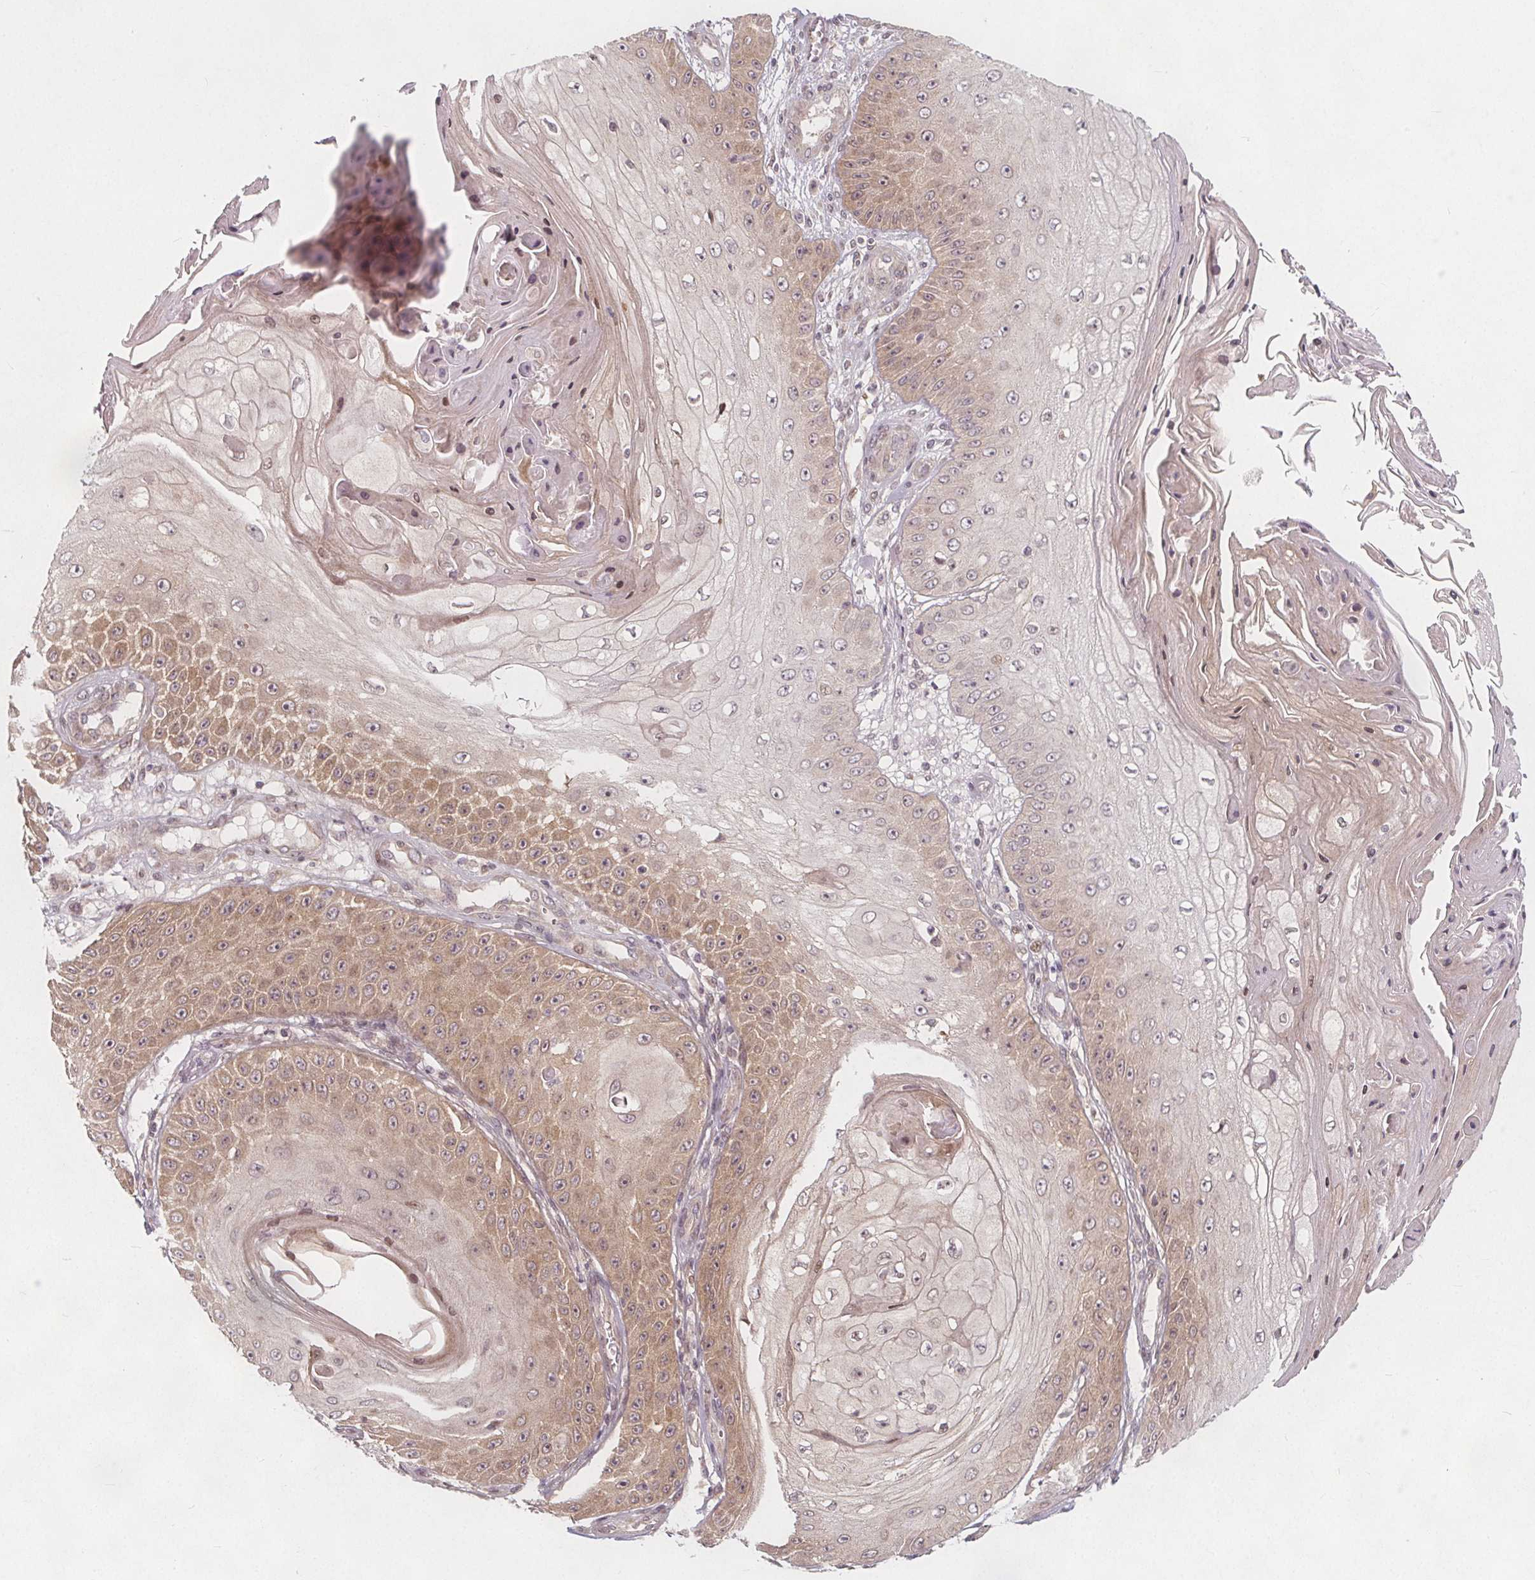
{"staining": {"intensity": "weak", "quantity": "25%-75%", "location": "cytoplasmic/membranous"}, "tissue": "skin cancer", "cell_type": "Tumor cells", "image_type": "cancer", "snomed": [{"axis": "morphology", "description": "Squamous cell carcinoma, NOS"}, {"axis": "topography", "description": "Skin"}], "caption": "This histopathology image demonstrates skin cancer stained with IHC to label a protein in brown. The cytoplasmic/membranous of tumor cells show weak positivity for the protein. Nuclei are counter-stained blue.", "gene": "AKT1S1", "patient": {"sex": "male", "age": 70}}